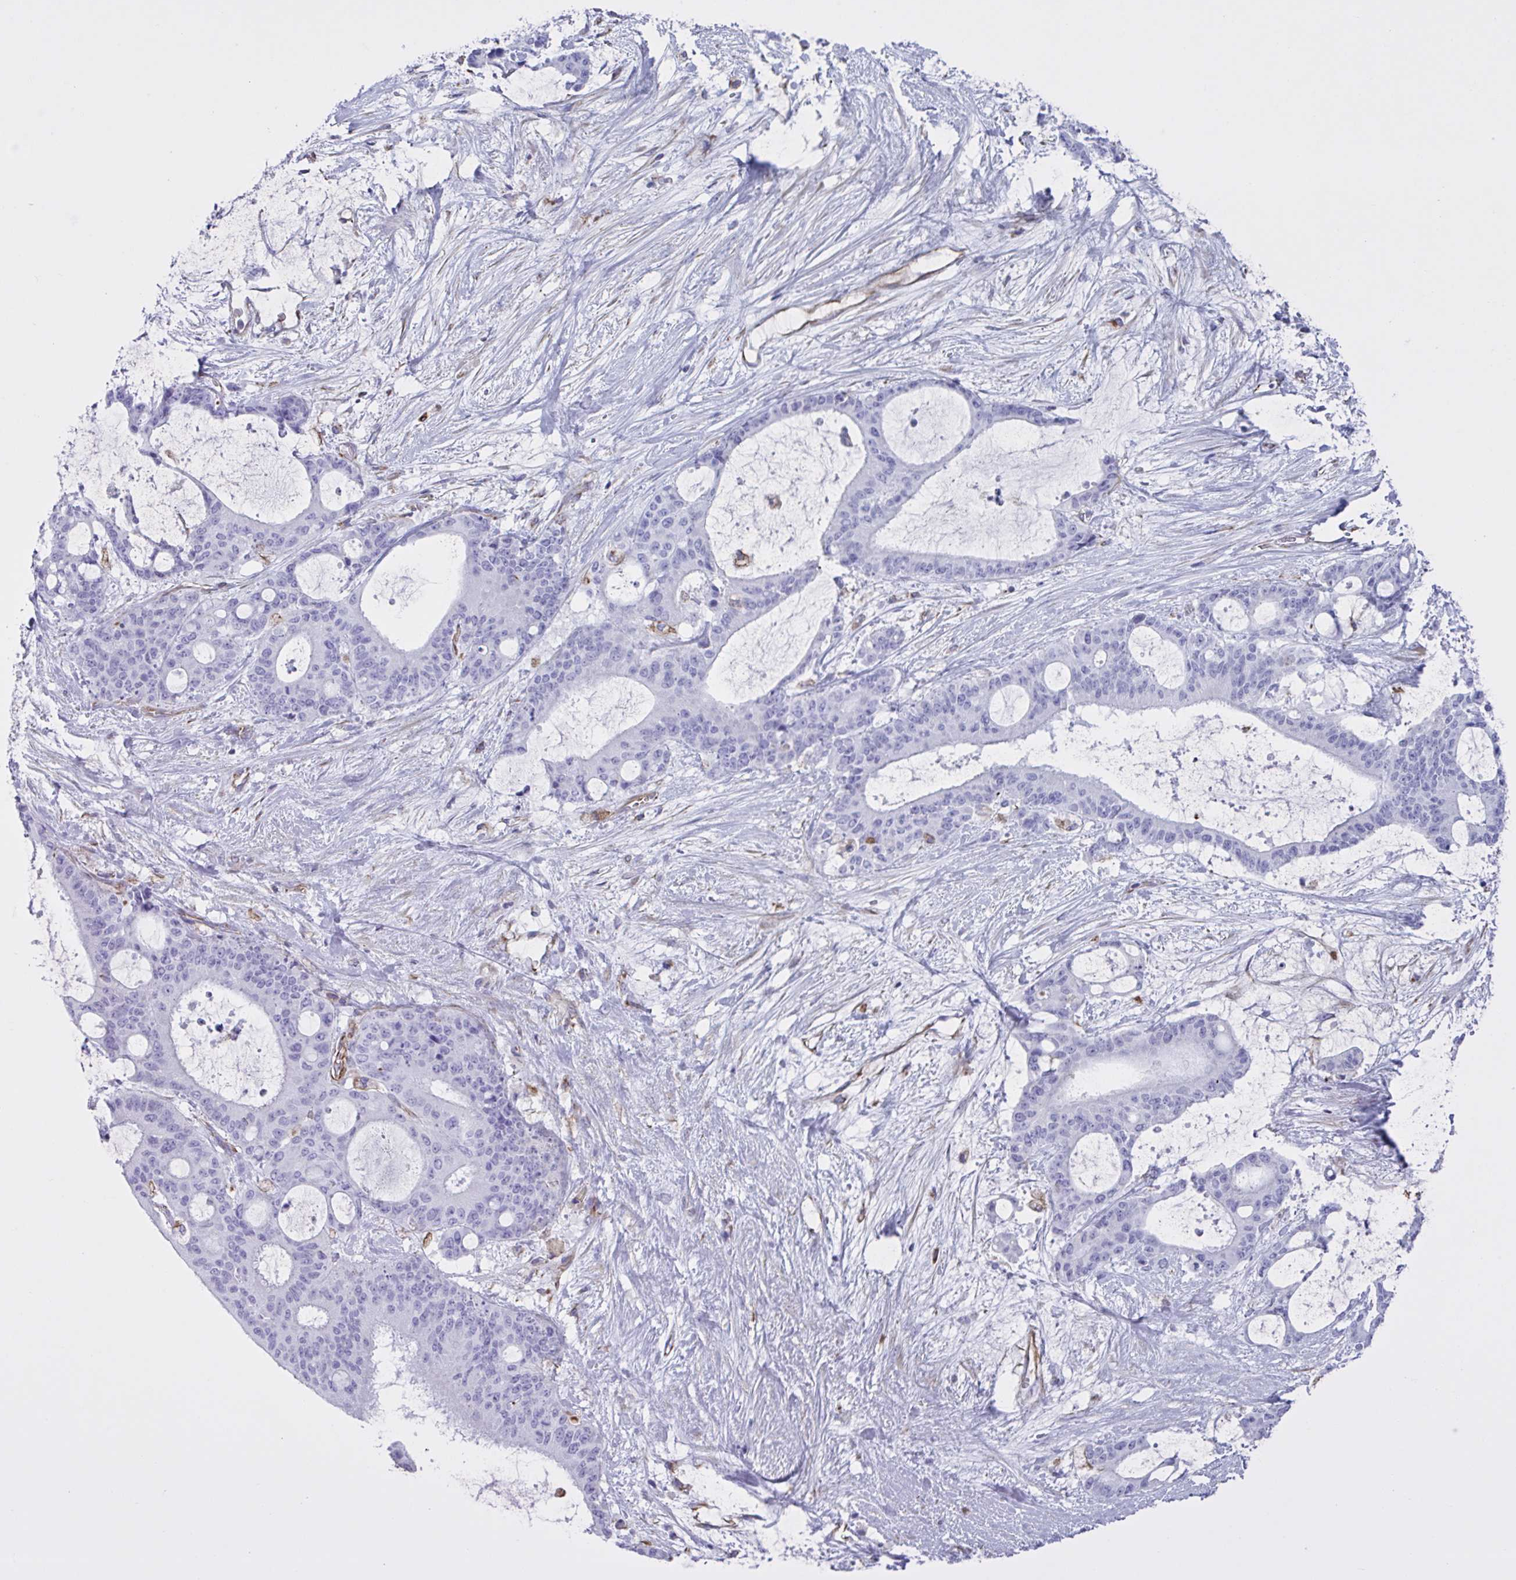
{"staining": {"intensity": "negative", "quantity": "none", "location": "none"}, "tissue": "liver cancer", "cell_type": "Tumor cells", "image_type": "cancer", "snomed": [{"axis": "morphology", "description": "Normal tissue, NOS"}, {"axis": "morphology", "description": "Cholangiocarcinoma"}, {"axis": "topography", "description": "Liver"}, {"axis": "topography", "description": "Peripheral nerve tissue"}], "caption": "Immunohistochemistry photomicrograph of cholangiocarcinoma (liver) stained for a protein (brown), which demonstrates no expression in tumor cells. (Immunohistochemistry (ihc), brightfield microscopy, high magnification).", "gene": "TMEM86B", "patient": {"sex": "female", "age": 73}}